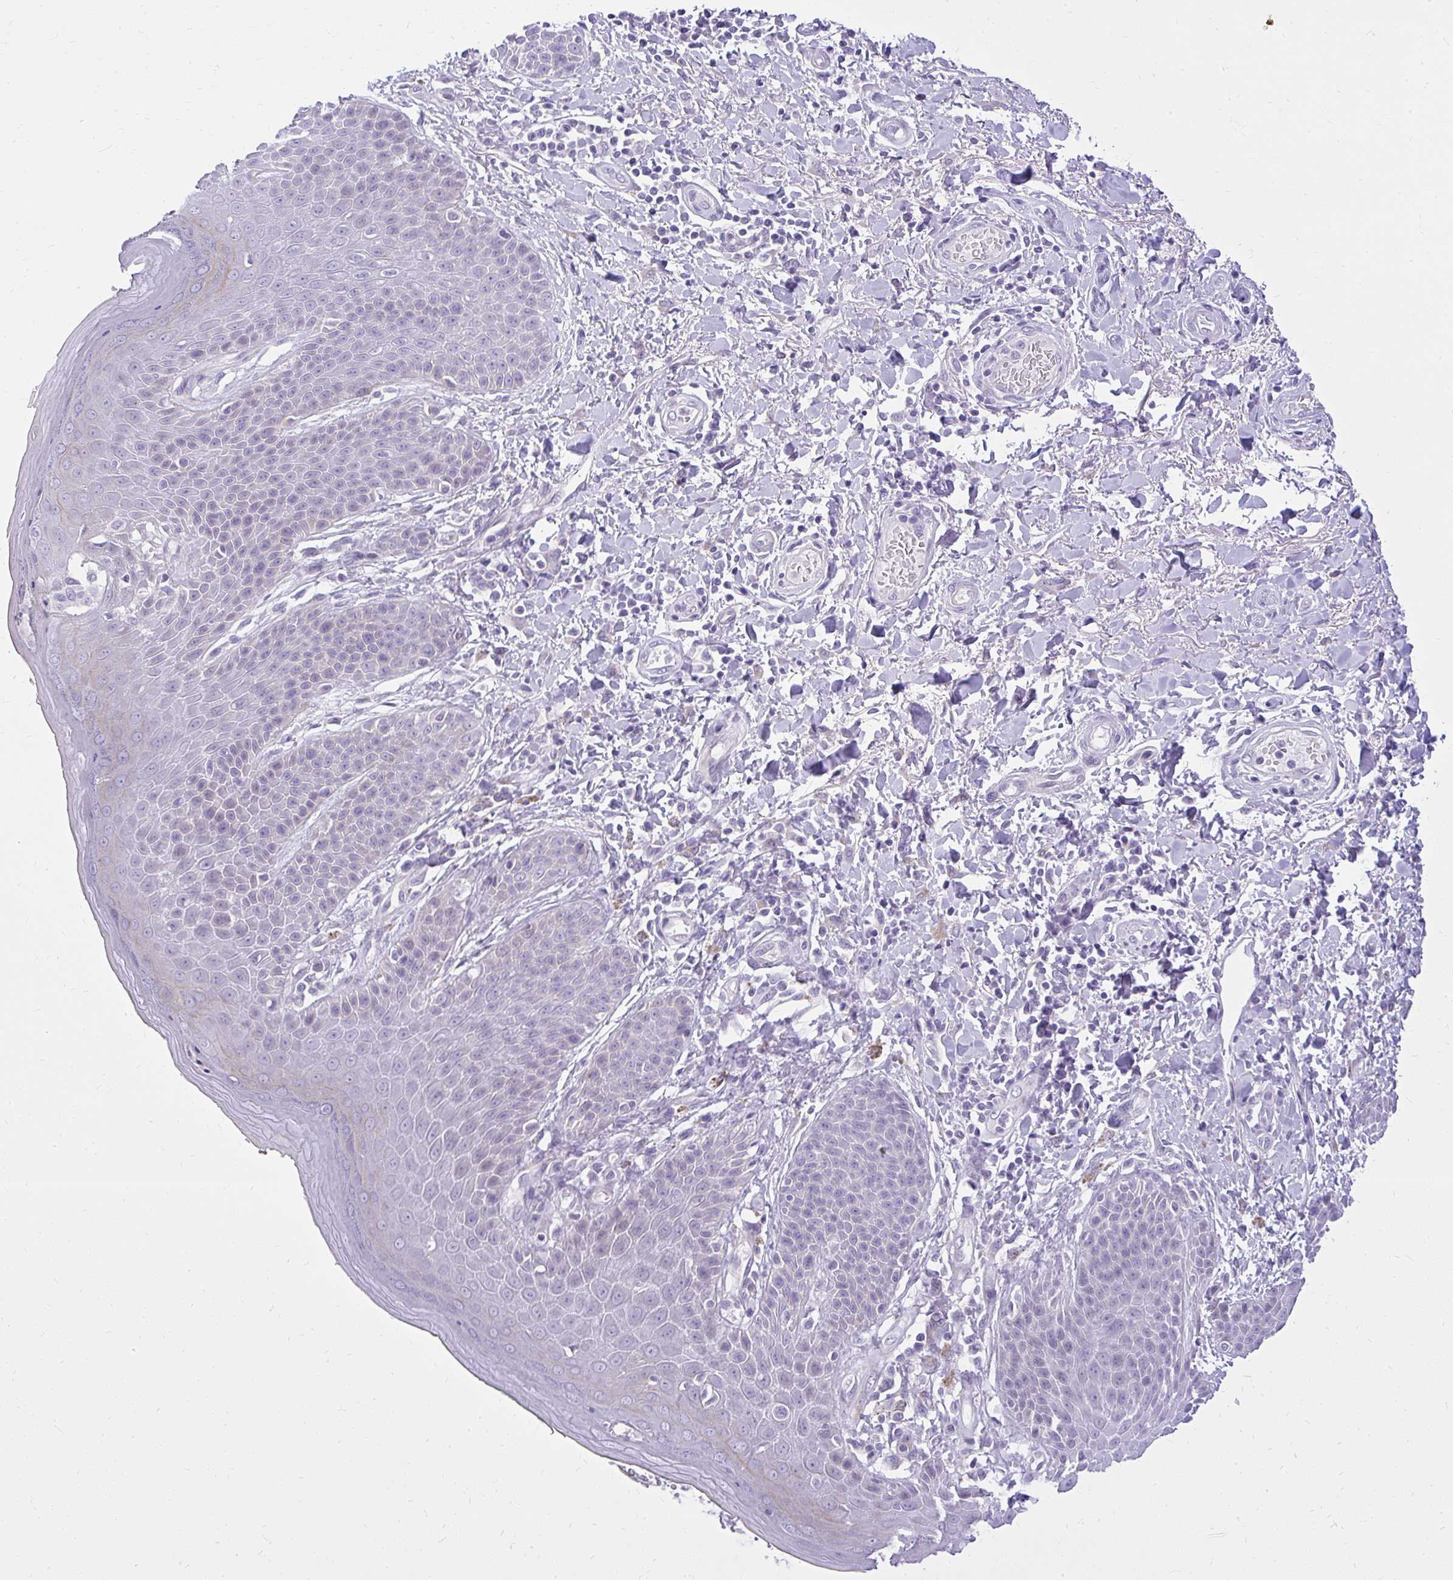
{"staining": {"intensity": "negative", "quantity": "none", "location": "none"}, "tissue": "skin", "cell_type": "Epidermal cells", "image_type": "normal", "snomed": [{"axis": "morphology", "description": "Normal tissue, NOS"}, {"axis": "topography", "description": "Peripheral nerve tissue"}], "caption": "This is an immunohistochemistry image of normal skin. There is no staining in epidermal cells.", "gene": "PRAP1", "patient": {"sex": "male", "age": 51}}